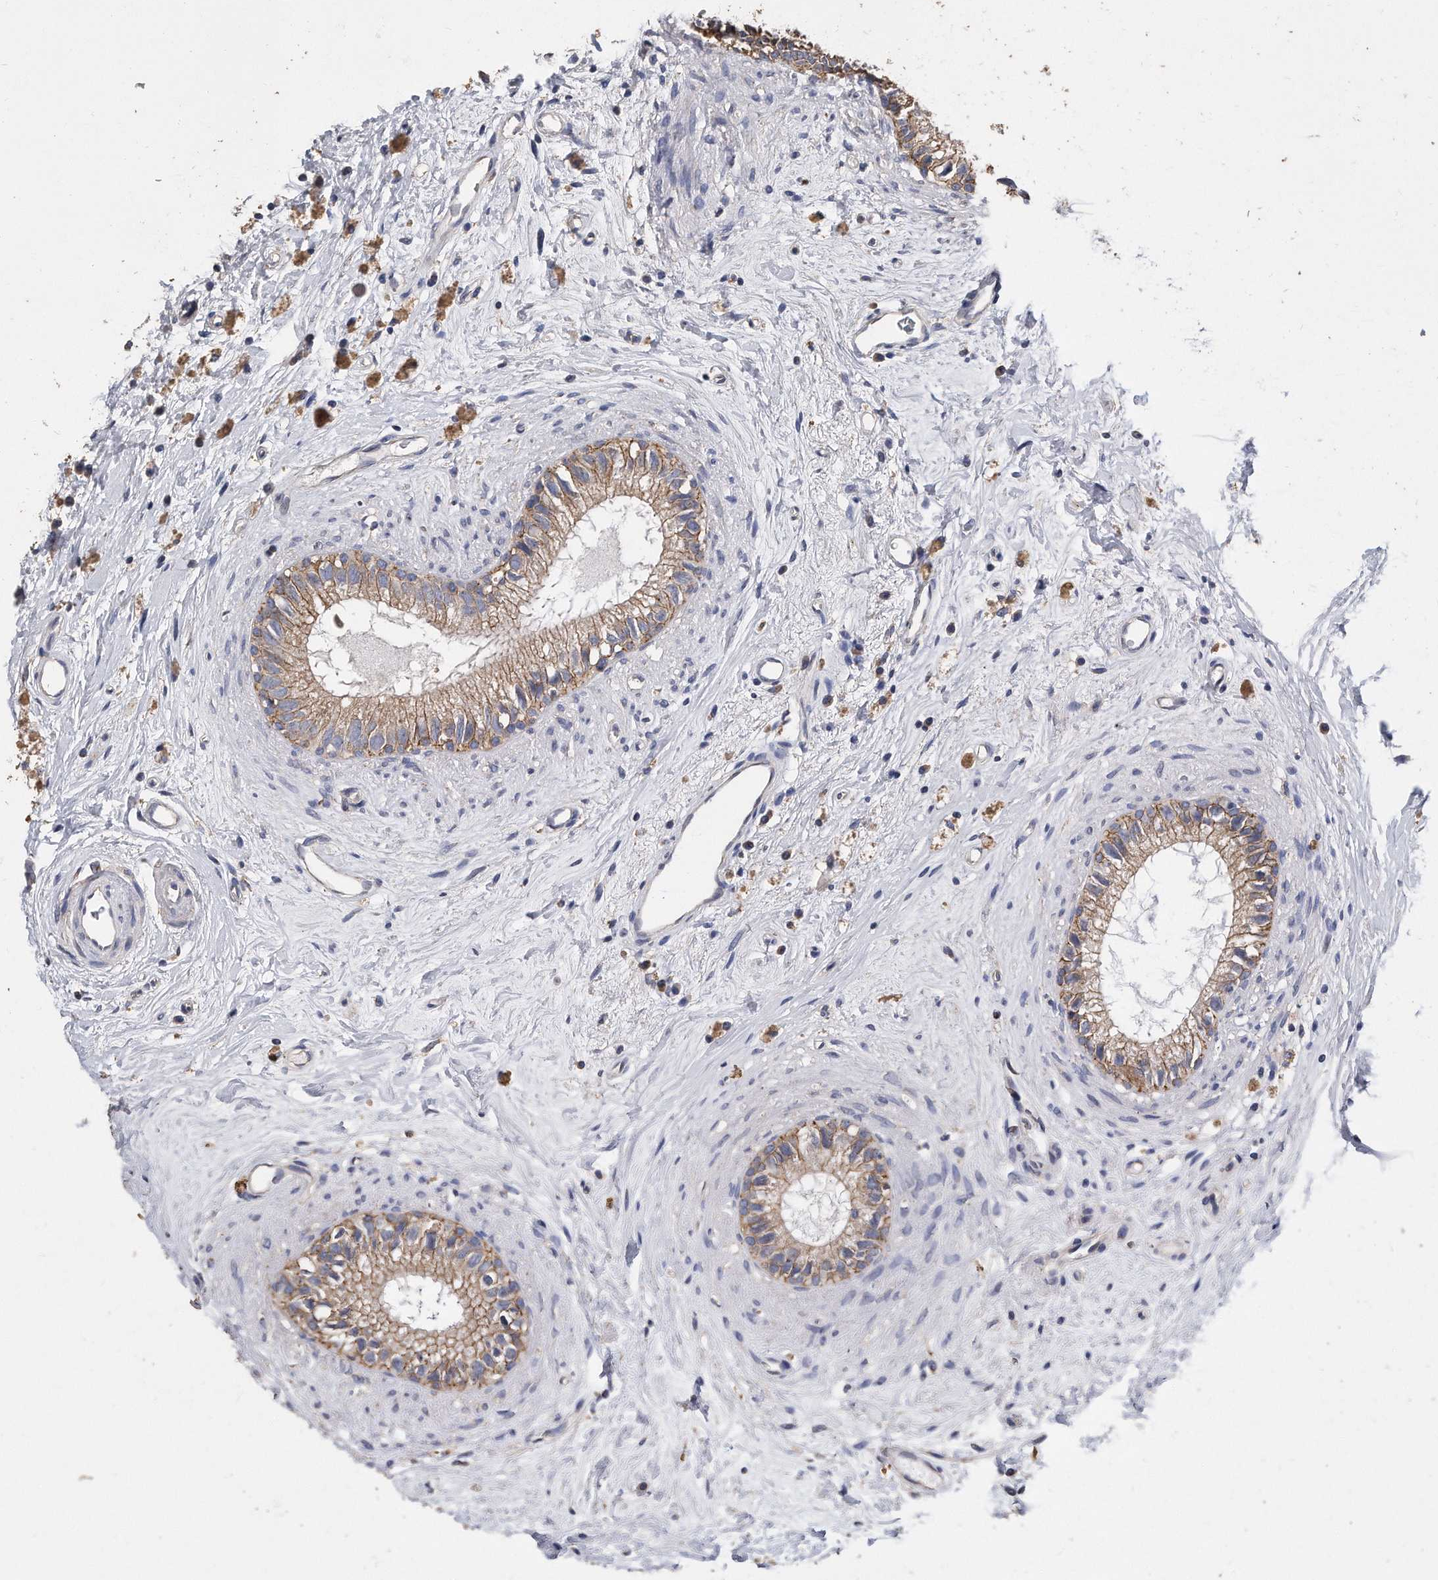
{"staining": {"intensity": "moderate", "quantity": ">75%", "location": "cytoplasmic/membranous"}, "tissue": "epididymis", "cell_type": "Glandular cells", "image_type": "normal", "snomed": [{"axis": "morphology", "description": "Normal tissue, NOS"}, {"axis": "topography", "description": "Epididymis"}], "caption": "A micrograph of human epididymis stained for a protein exhibits moderate cytoplasmic/membranous brown staining in glandular cells.", "gene": "CDCP1", "patient": {"sex": "male", "age": 80}}